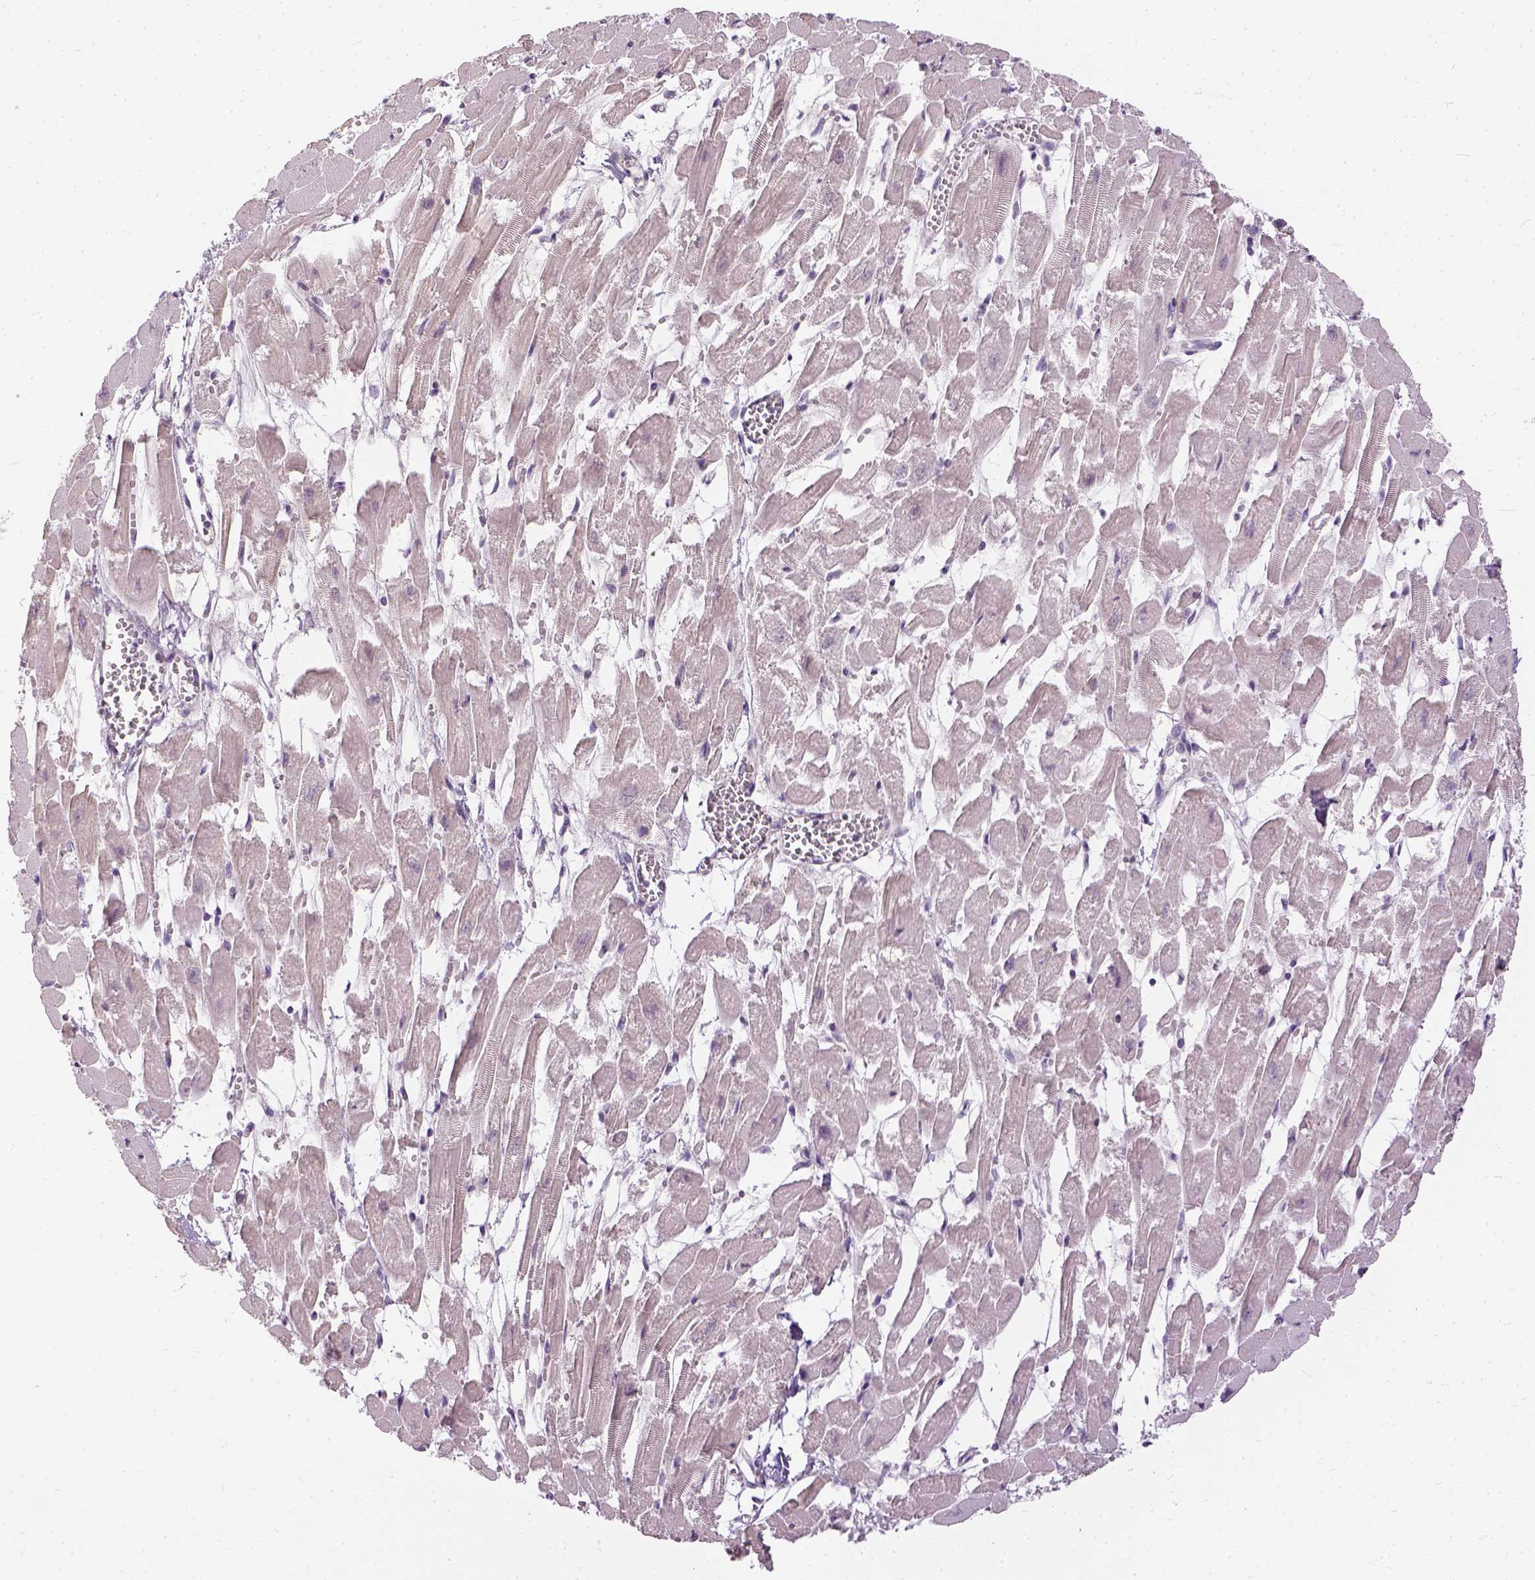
{"staining": {"intensity": "negative", "quantity": "none", "location": "none"}, "tissue": "heart muscle", "cell_type": "Cardiomyocytes", "image_type": "normal", "snomed": [{"axis": "morphology", "description": "Normal tissue, NOS"}, {"axis": "topography", "description": "Heart"}], "caption": "DAB (3,3'-diaminobenzidine) immunohistochemical staining of unremarkable human heart muscle shows no significant staining in cardiomyocytes. The staining is performed using DAB brown chromogen with nuclei counter-stained in using hematoxylin.", "gene": "ANO2", "patient": {"sex": "female", "age": 52}}